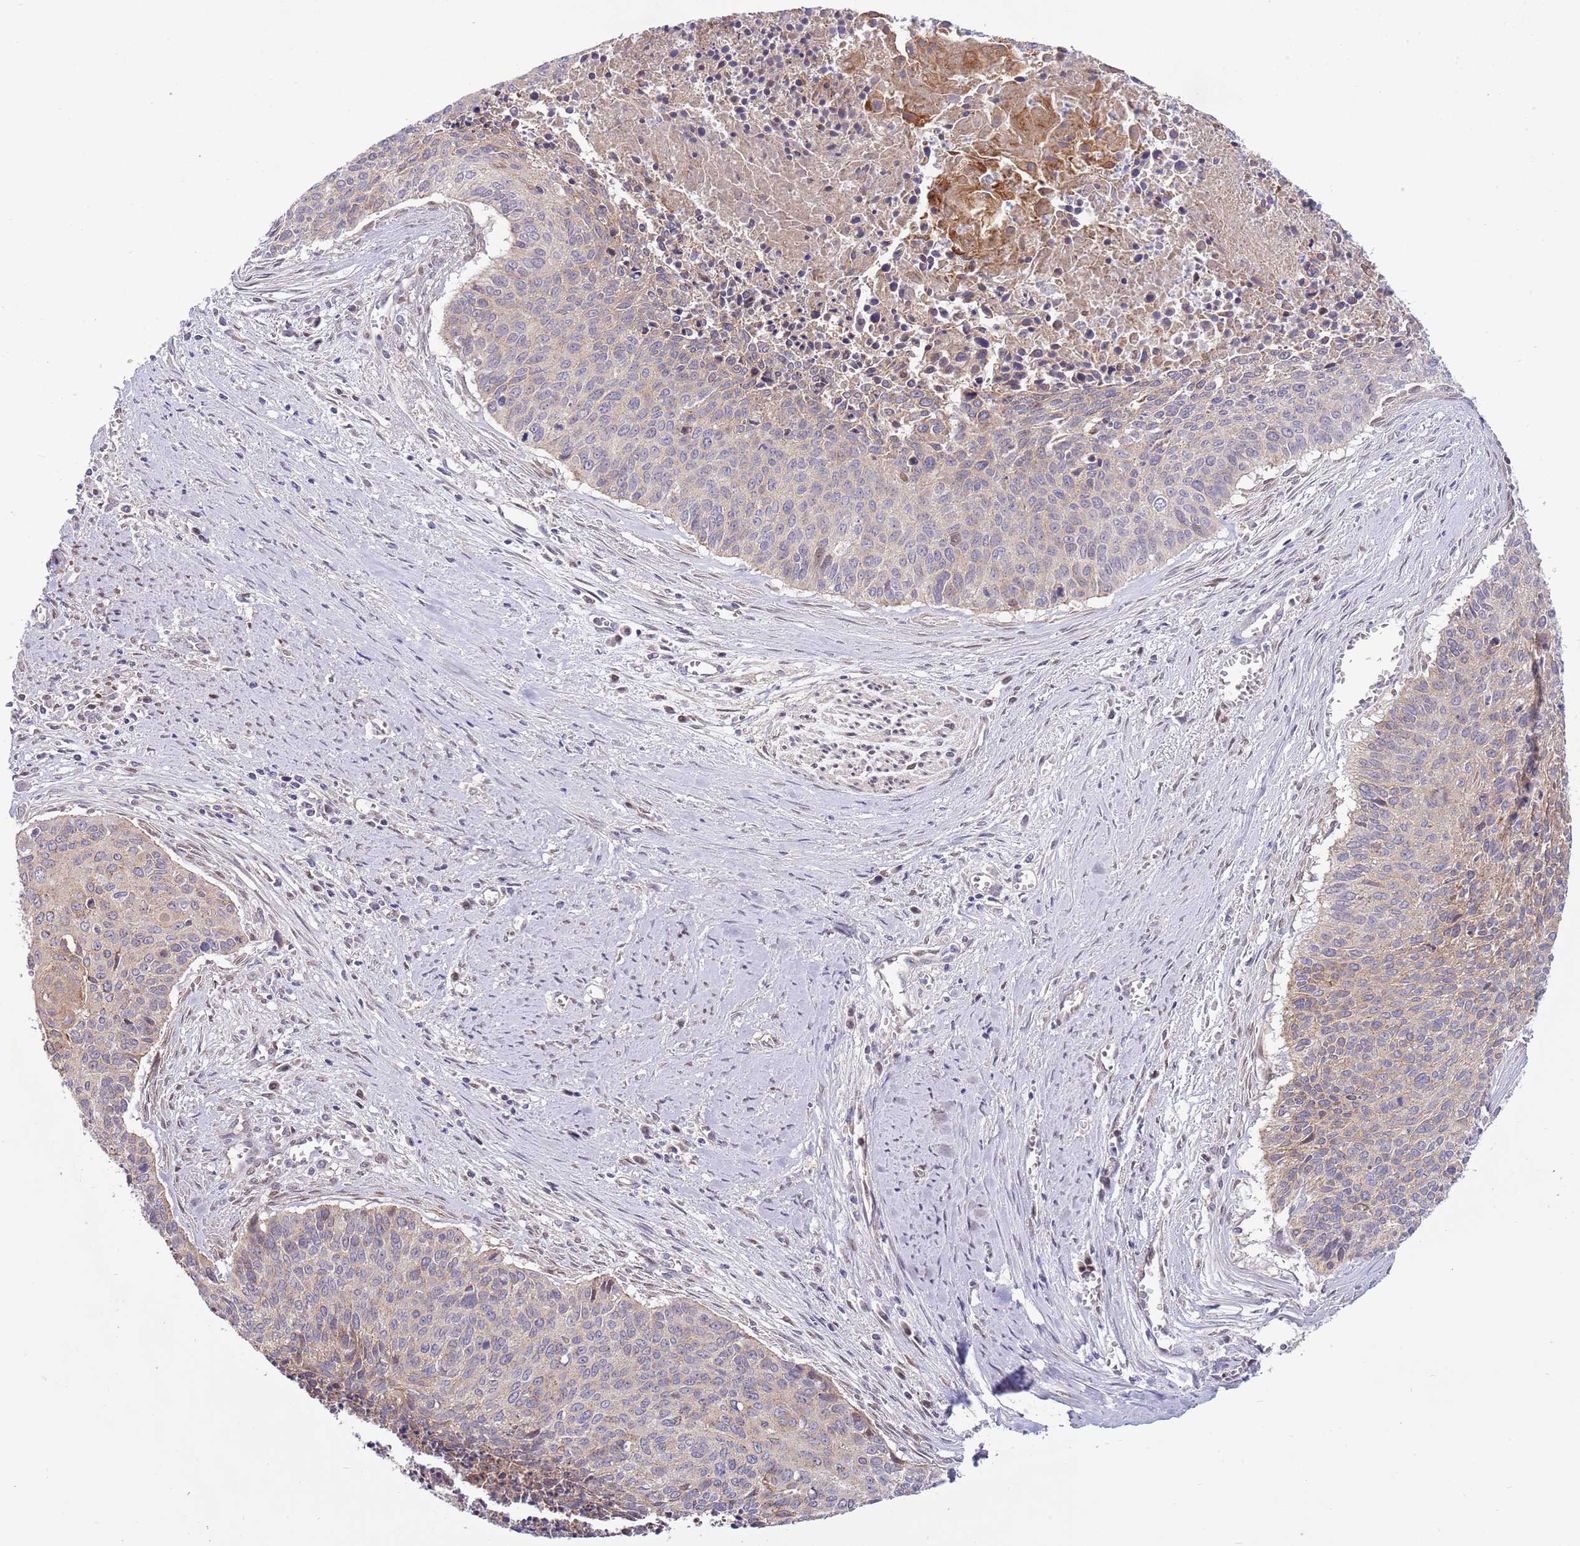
{"staining": {"intensity": "moderate", "quantity": "25%-75%", "location": "cytoplasmic/membranous"}, "tissue": "cervical cancer", "cell_type": "Tumor cells", "image_type": "cancer", "snomed": [{"axis": "morphology", "description": "Squamous cell carcinoma, NOS"}, {"axis": "topography", "description": "Cervix"}], "caption": "Protein expression analysis of human squamous cell carcinoma (cervical) reveals moderate cytoplasmic/membranous staining in about 25%-75% of tumor cells.", "gene": "ARL2BP", "patient": {"sex": "female", "age": 55}}